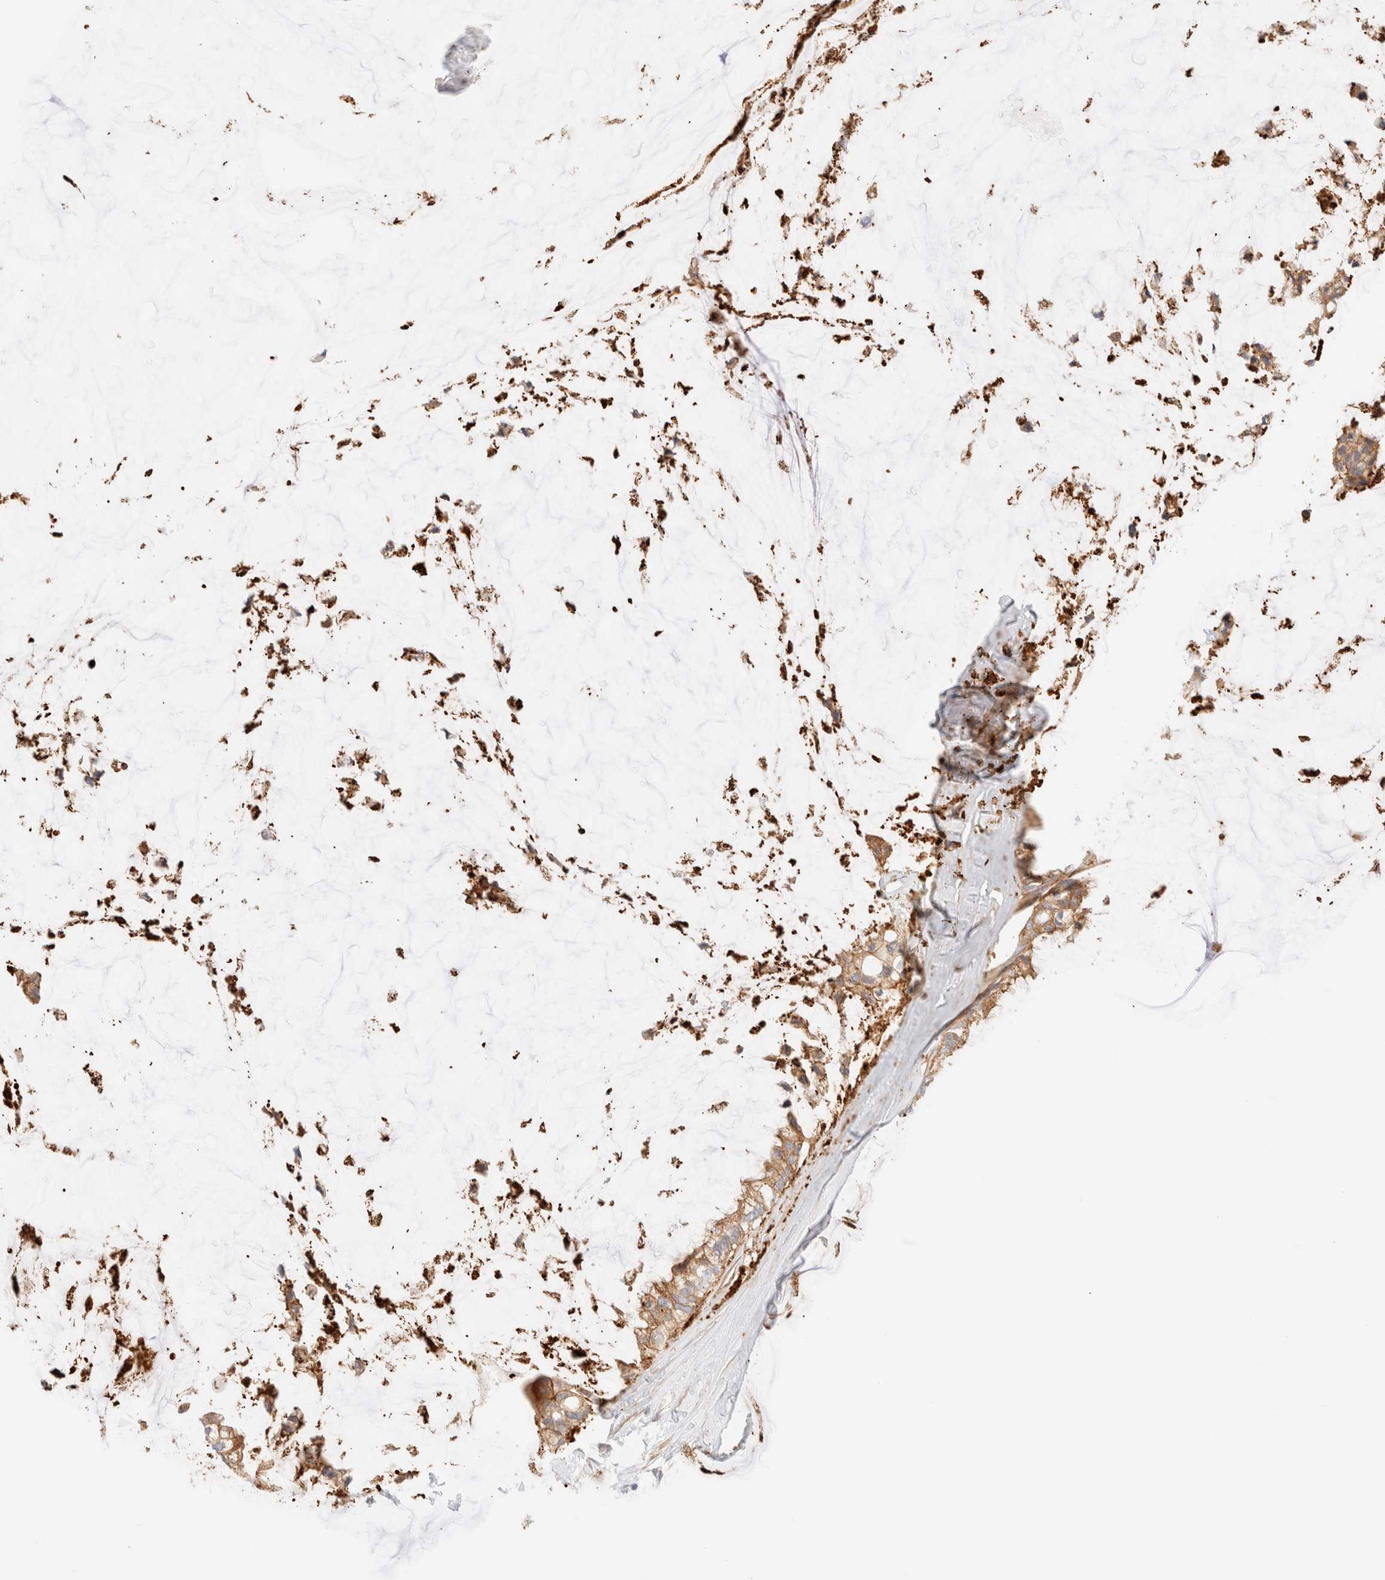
{"staining": {"intensity": "moderate", "quantity": ">75%", "location": "cytoplasmic/membranous"}, "tissue": "ovarian cancer", "cell_type": "Tumor cells", "image_type": "cancer", "snomed": [{"axis": "morphology", "description": "Cystadenocarcinoma, mucinous, NOS"}, {"axis": "topography", "description": "Ovary"}], "caption": "High-magnification brightfield microscopy of ovarian cancer stained with DAB (brown) and counterstained with hematoxylin (blue). tumor cells exhibit moderate cytoplasmic/membranous positivity is identified in about>75% of cells.", "gene": "MYO10", "patient": {"sex": "female", "age": 39}}